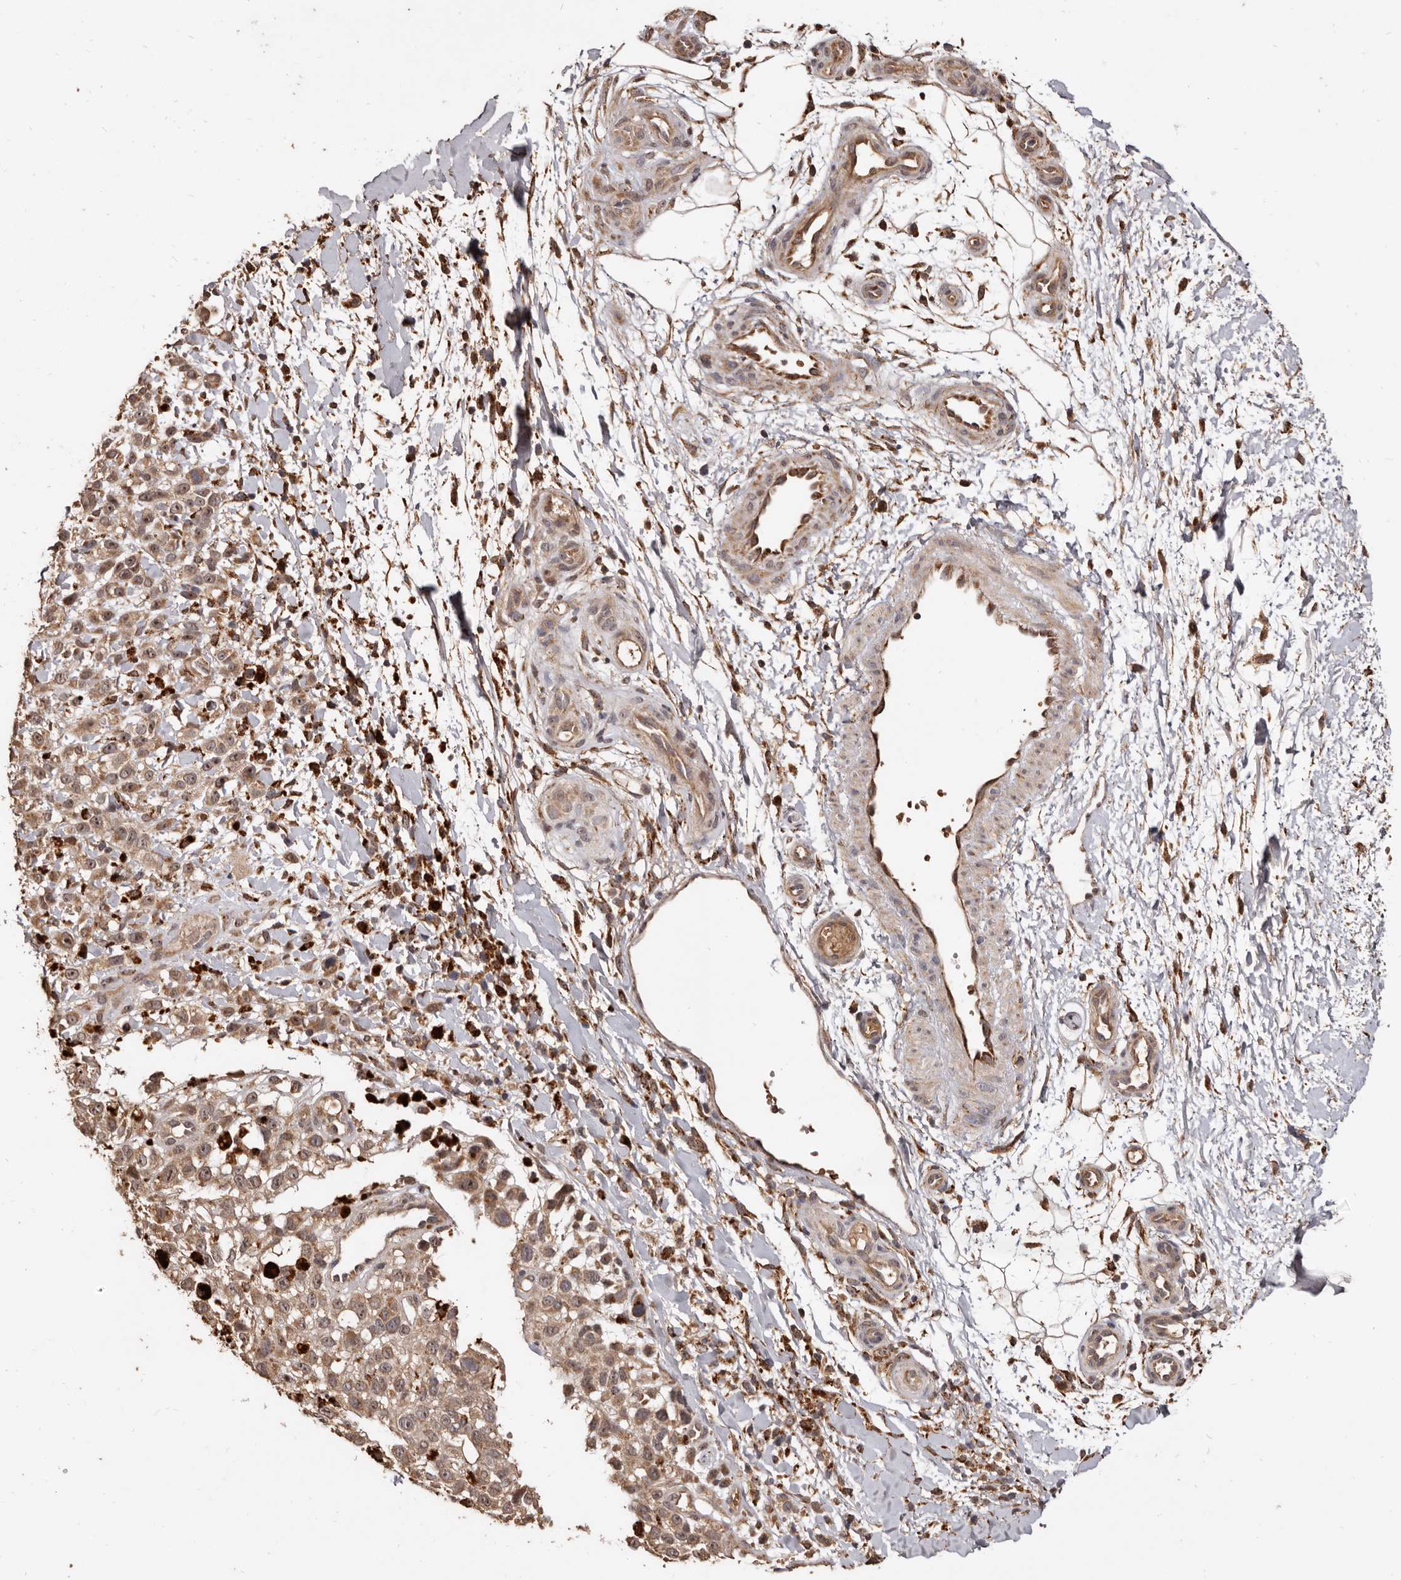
{"staining": {"intensity": "weak", "quantity": ">75%", "location": "cytoplasmic/membranous"}, "tissue": "melanoma", "cell_type": "Tumor cells", "image_type": "cancer", "snomed": [{"axis": "morphology", "description": "Malignant melanoma, Metastatic site"}, {"axis": "topography", "description": "Skin"}], "caption": "The immunohistochemical stain labels weak cytoplasmic/membranous positivity in tumor cells of melanoma tissue.", "gene": "AKAP7", "patient": {"sex": "female", "age": 72}}